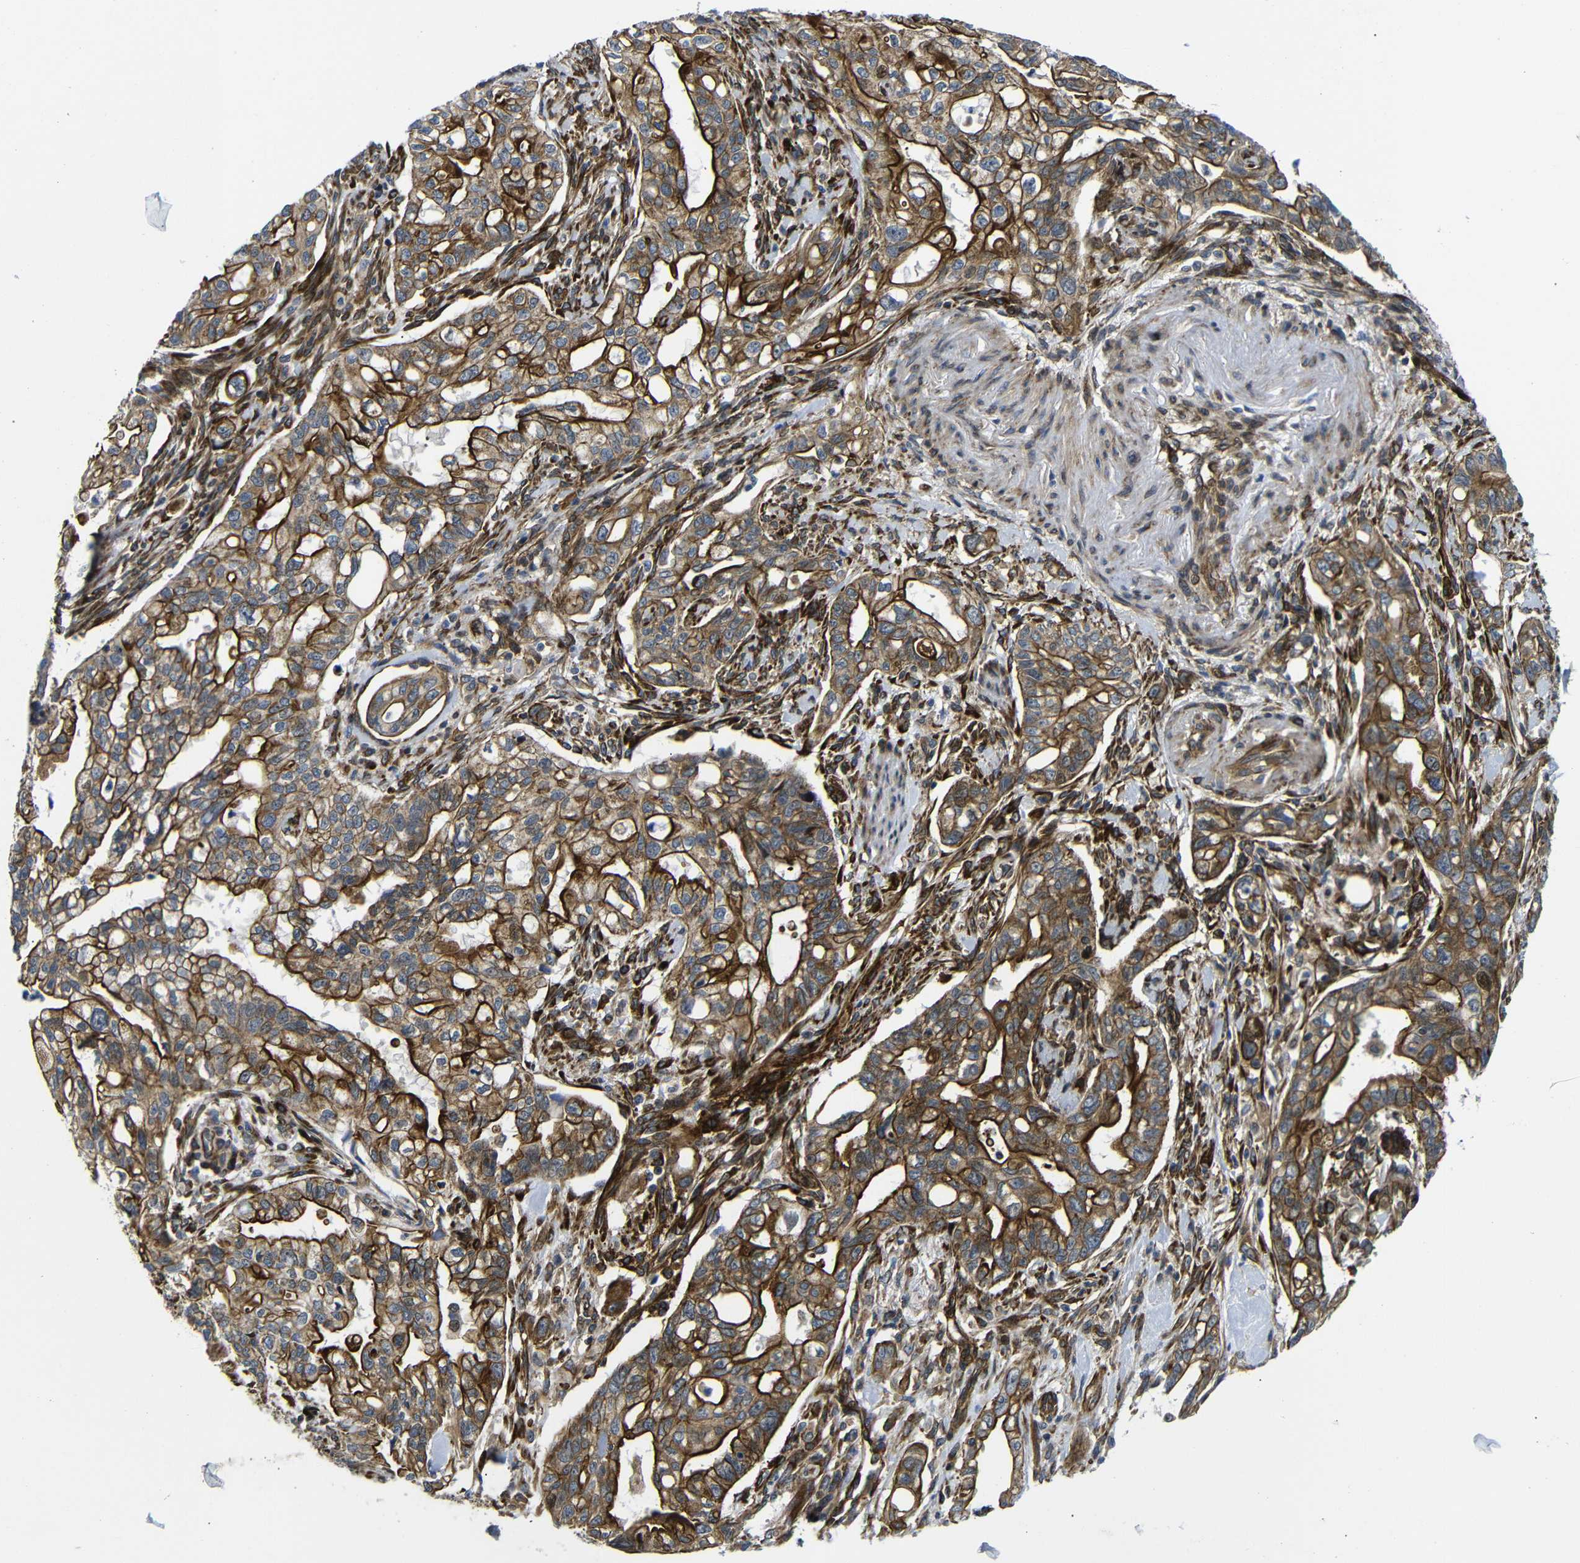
{"staining": {"intensity": "strong", "quantity": ">75%", "location": "cytoplasmic/membranous"}, "tissue": "pancreatic cancer", "cell_type": "Tumor cells", "image_type": "cancer", "snomed": [{"axis": "morphology", "description": "Normal tissue, NOS"}, {"axis": "topography", "description": "Pancreas"}], "caption": "Tumor cells reveal high levels of strong cytoplasmic/membranous expression in approximately >75% of cells in human pancreatic cancer.", "gene": "PARP14", "patient": {"sex": "male", "age": 42}}